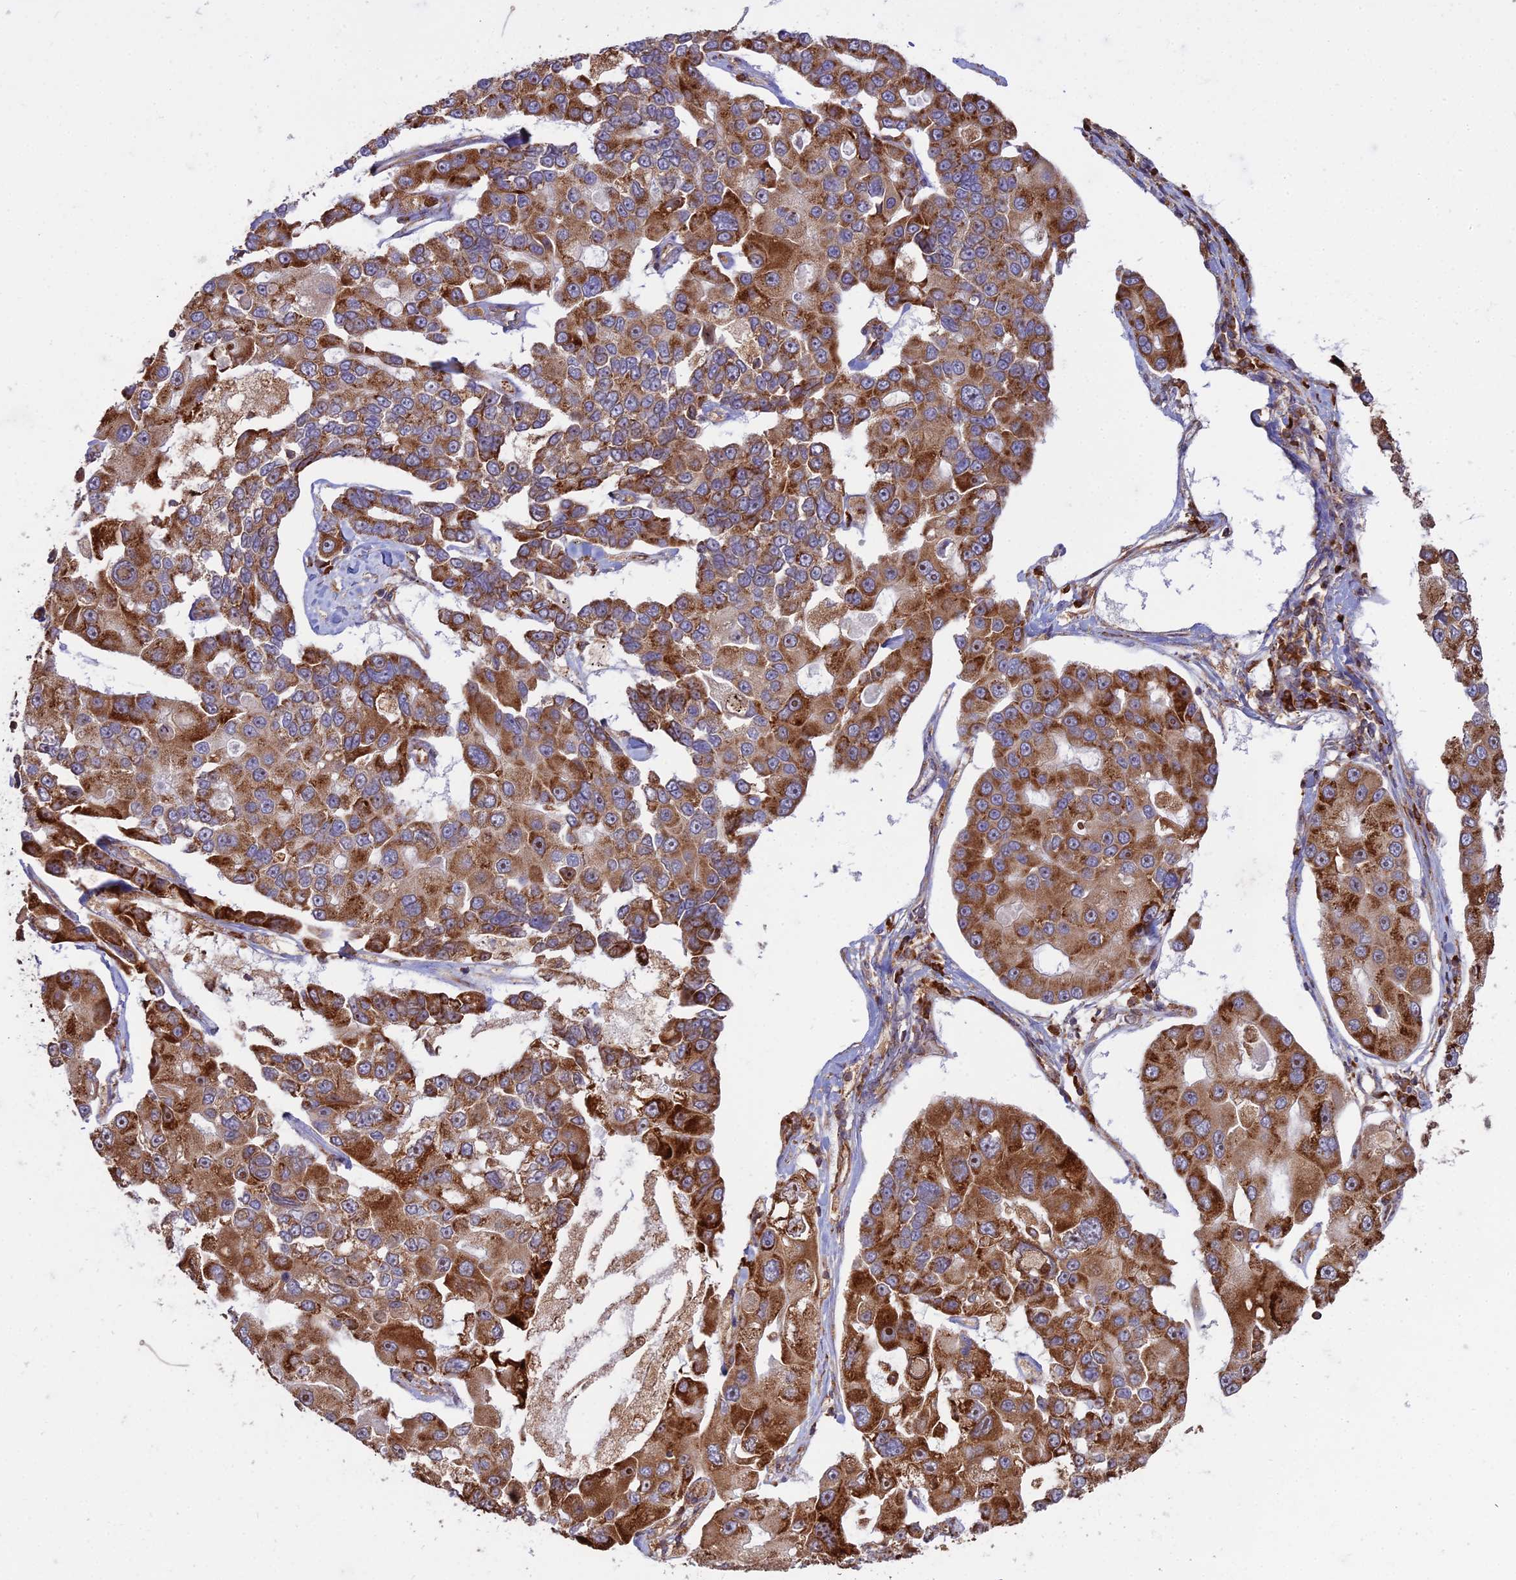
{"staining": {"intensity": "strong", "quantity": "25%-75%", "location": "cytoplasmic/membranous"}, "tissue": "lung cancer", "cell_type": "Tumor cells", "image_type": "cancer", "snomed": [{"axis": "morphology", "description": "Adenocarcinoma, NOS"}, {"axis": "topography", "description": "Lung"}], "caption": "A brown stain highlights strong cytoplasmic/membranous staining of a protein in human lung cancer (adenocarcinoma) tumor cells.", "gene": "RPL26", "patient": {"sex": "female", "age": 54}}